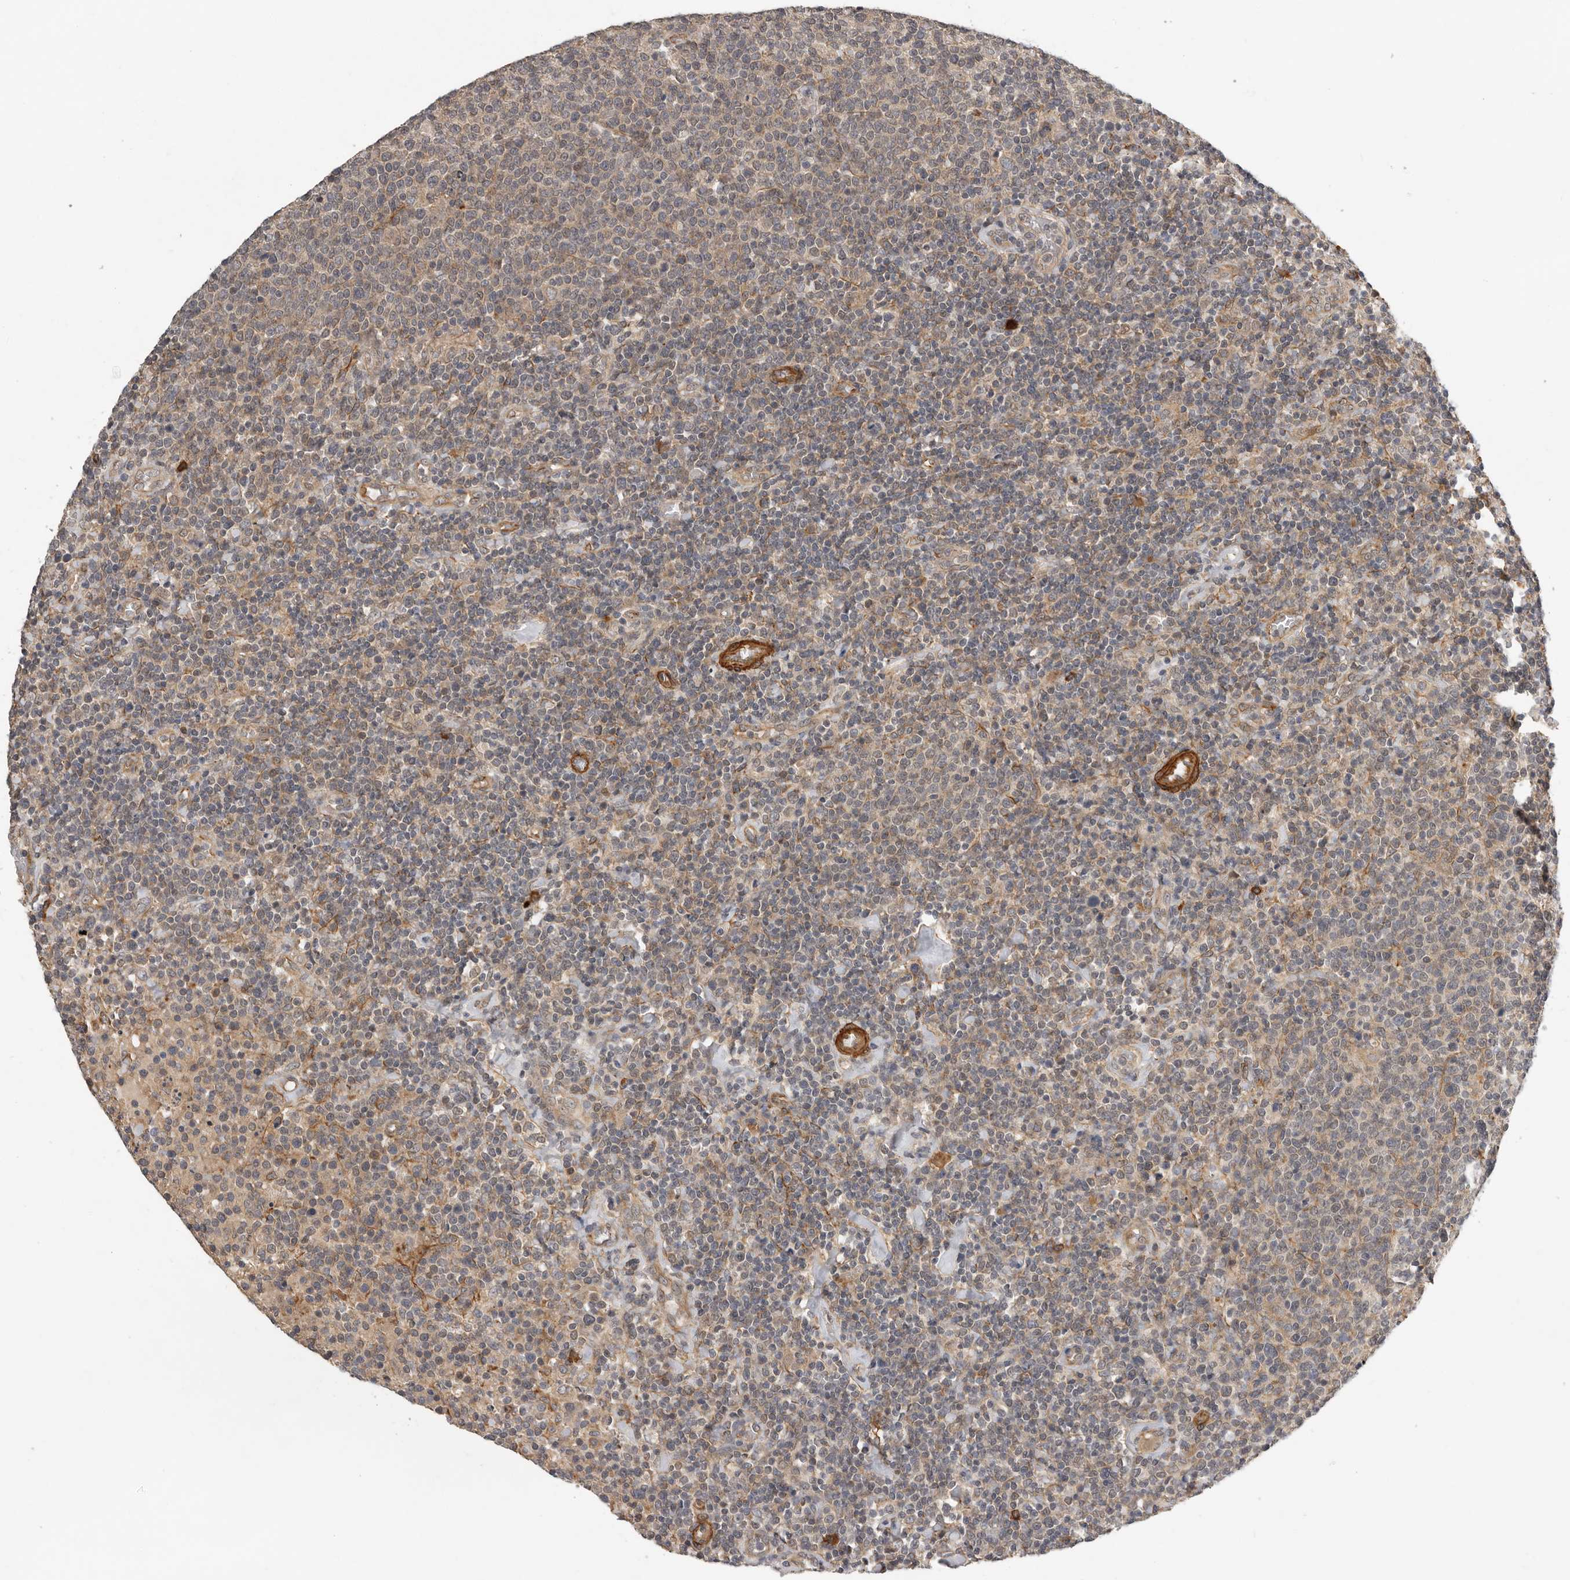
{"staining": {"intensity": "weak", "quantity": "<25%", "location": "cytoplasmic/membranous"}, "tissue": "lymphoma", "cell_type": "Tumor cells", "image_type": "cancer", "snomed": [{"axis": "morphology", "description": "Malignant lymphoma, non-Hodgkin's type, High grade"}, {"axis": "topography", "description": "Lymph node"}], "caption": "Immunohistochemical staining of human lymphoma reveals no significant expression in tumor cells.", "gene": "RNF157", "patient": {"sex": "male", "age": 61}}